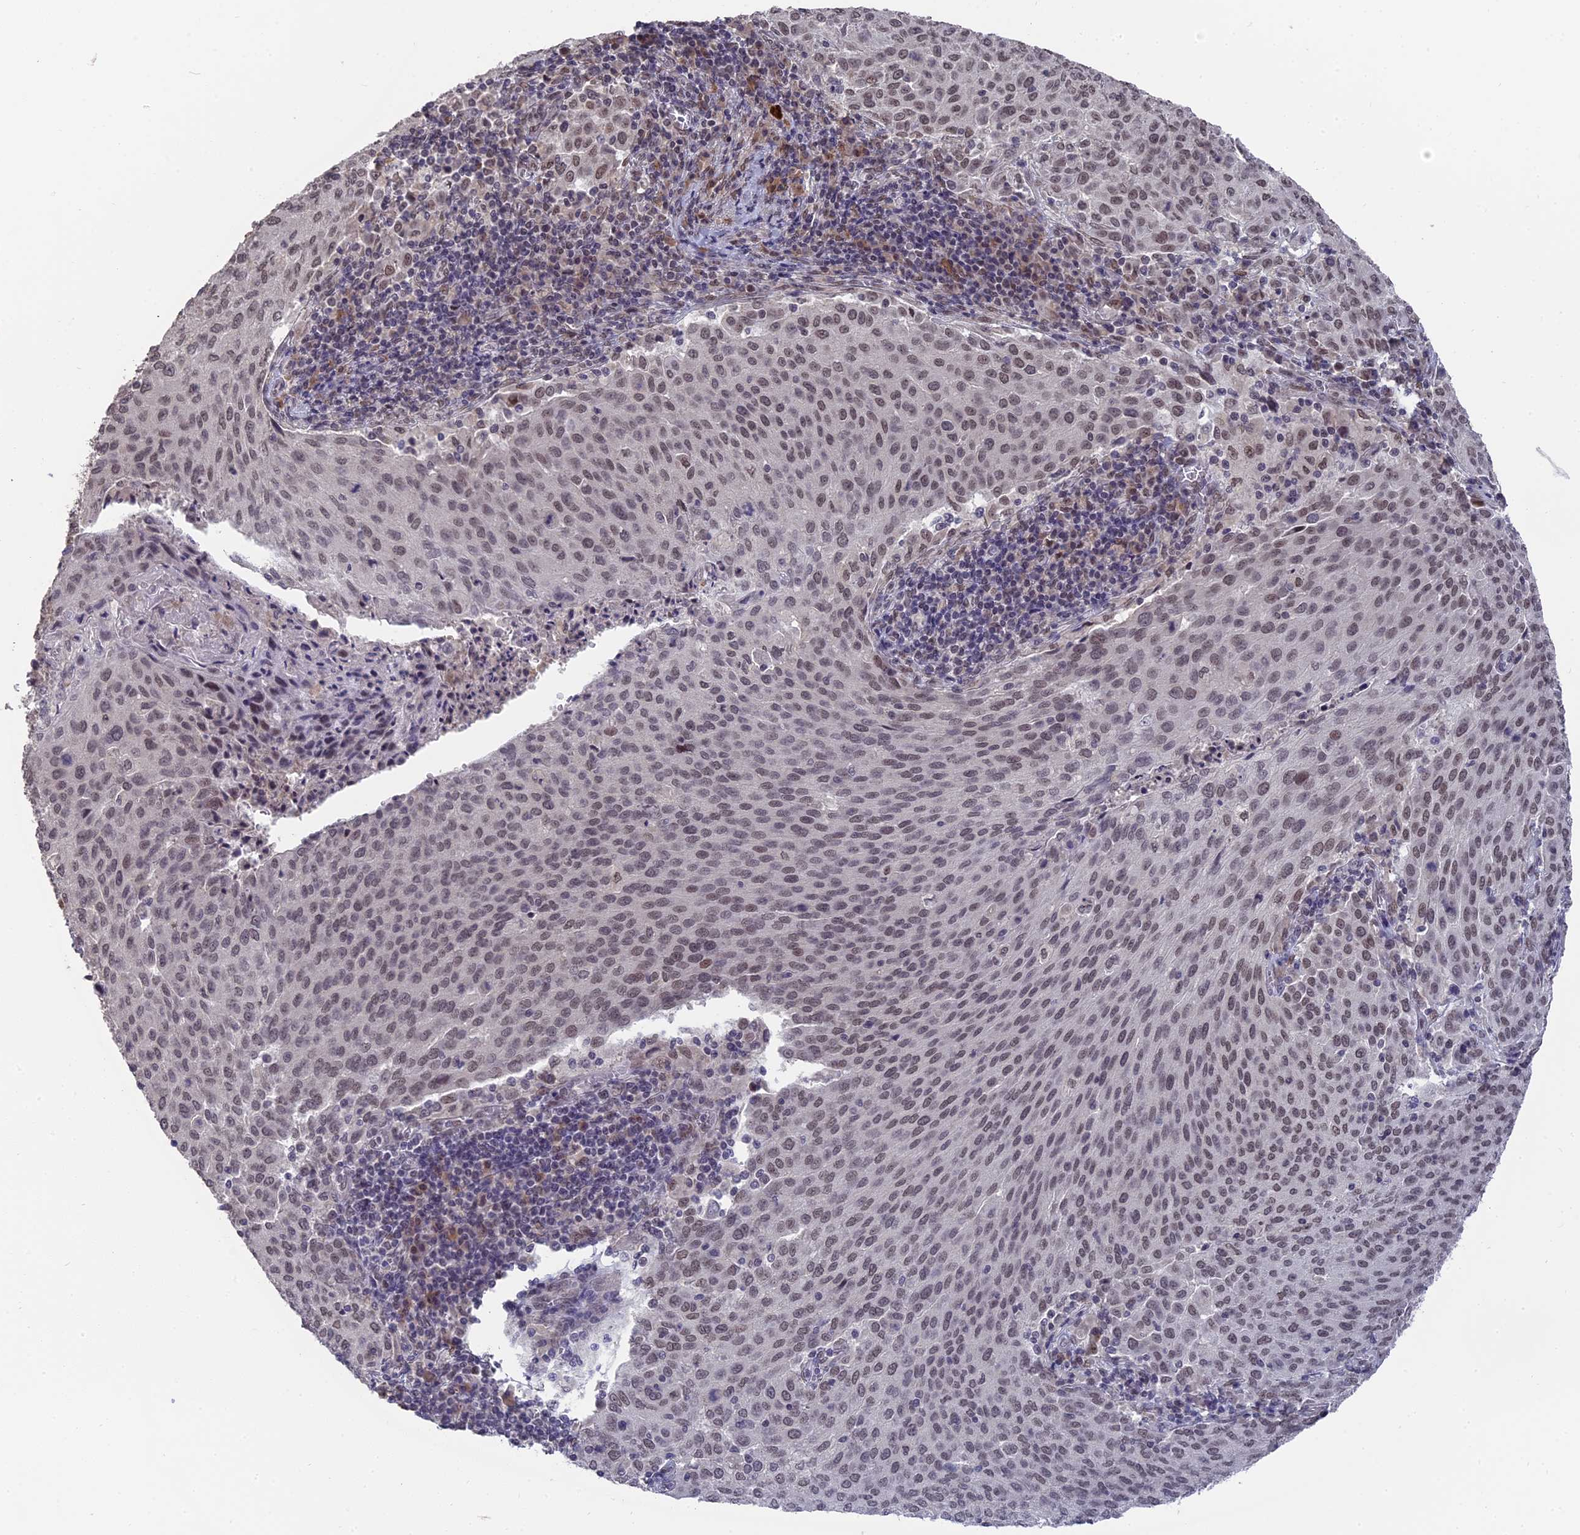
{"staining": {"intensity": "weak", "quantity": "25%-75%", "location": "nuclear"}, "tissue": "cervical cancer", "cell_type": "Tumor cells", "image_type": "cancer", "snomed": [{"axis": "morphology", "description": "Squamous cell carcinoma, NOS"}, {"axis": "topography", "description": "Cervix"}], "caption": "About 25%-75% of tumor cells in human cervical squamous cell carcinoma exhibit weak nuclear protein positivity as visualized by brown immunohistochemical staining.", "gene": "NR1H3", "patient": {"sex": "female", "age": 46}}